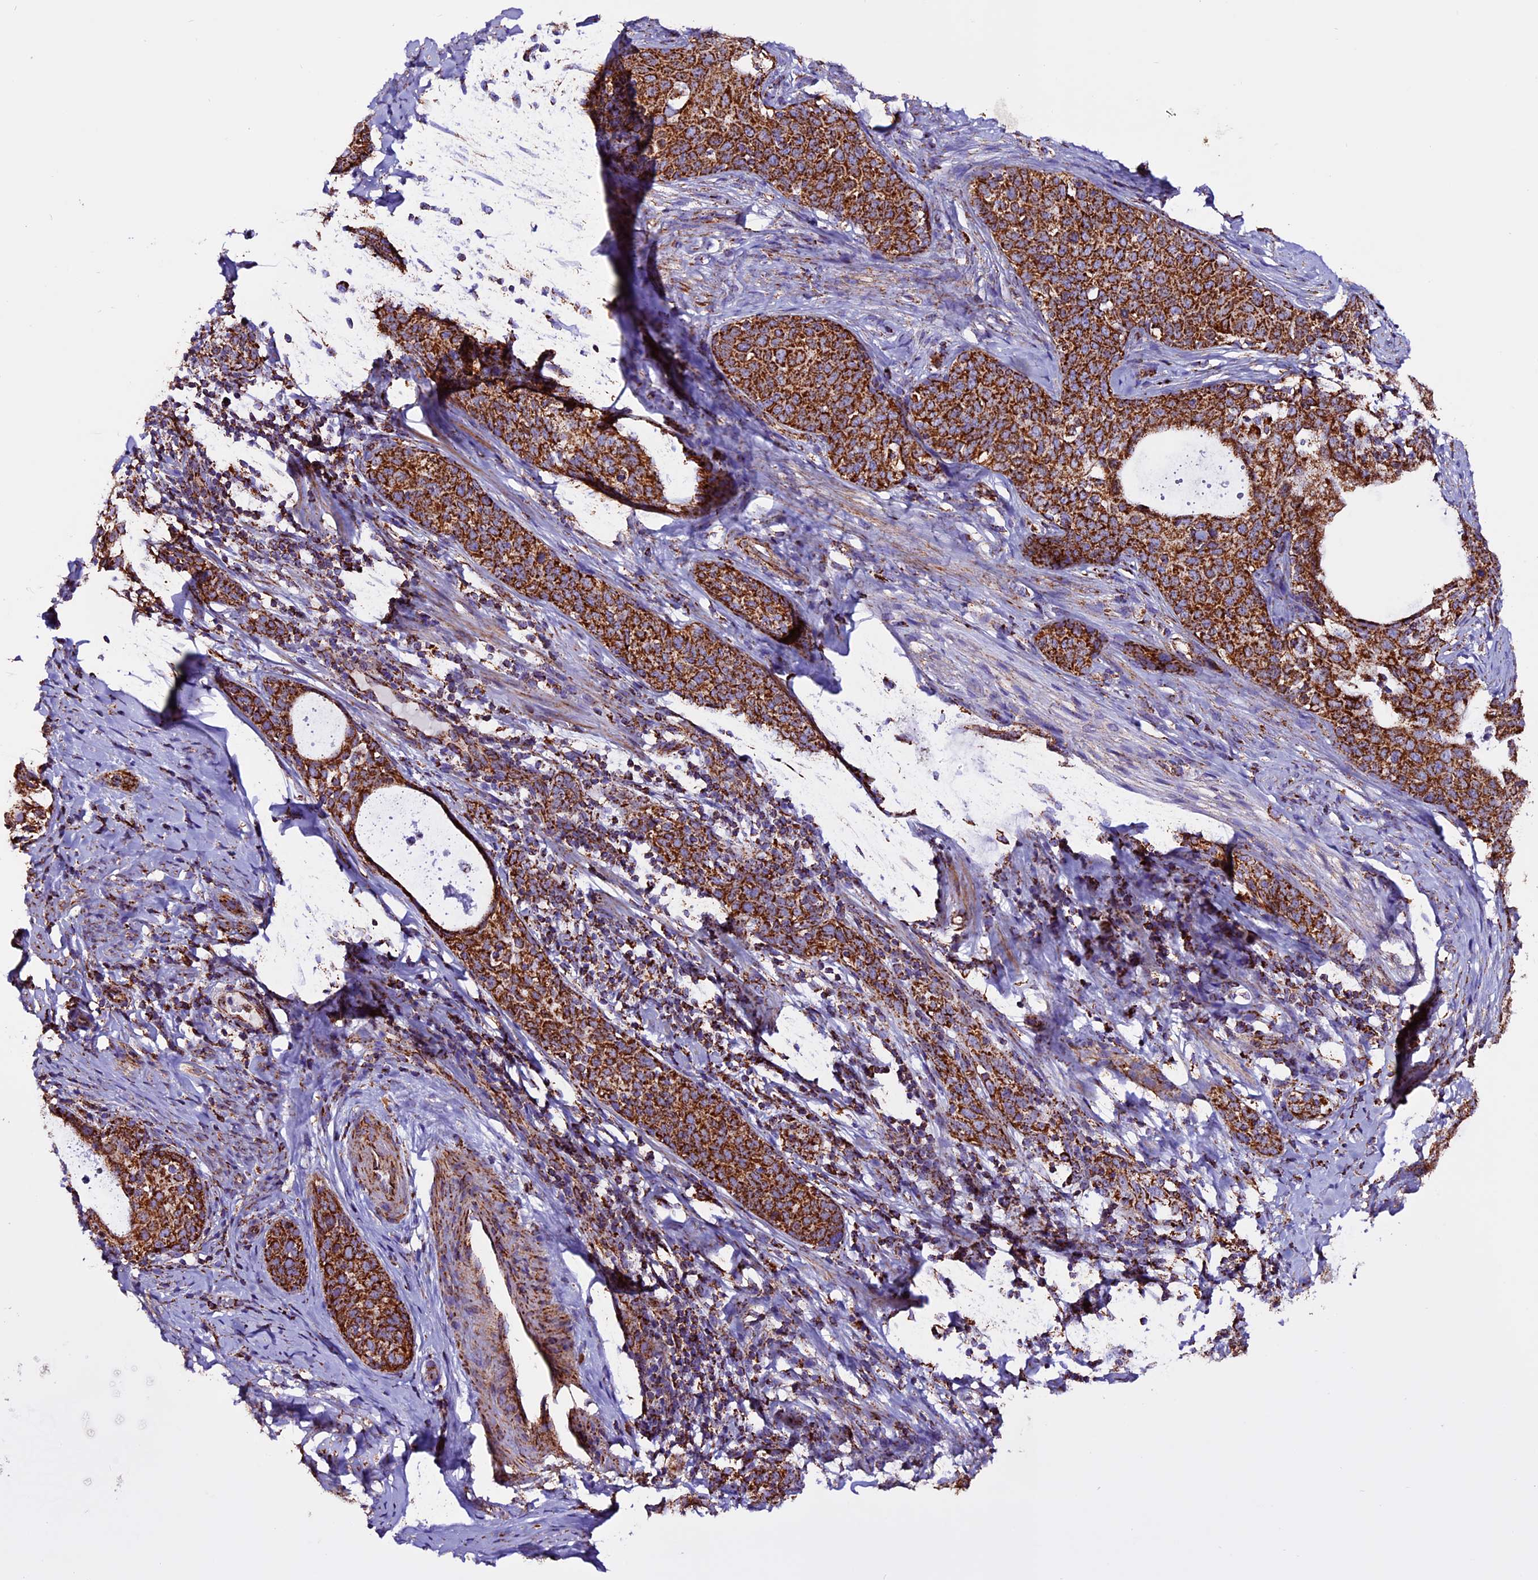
{"staining": {"intensity": "strong", "quantity": ">75%", "location": "cytoplasmic/membranous"}, "tissue": "cervical cancer", "cell_type": "Tumor cells", "image_type": "cancer", "snomed": [{"axis": "morphology", "description": "Squamous cell carcinoma, NOS"}, {"axis": "morphology", "description": "Adenocarcinoma, NOS"}, {"axis": "topography", "description": "Cervix"}], "caption": "A brown stain shows strong cytoplasmic/membranous expression of a protein in human squamous cell carcinoma (cervical) tumor cells. Nuclei are stained in blue.", "gene": "CX3CL1", "patient": {"sex": "female", "age": 52}}